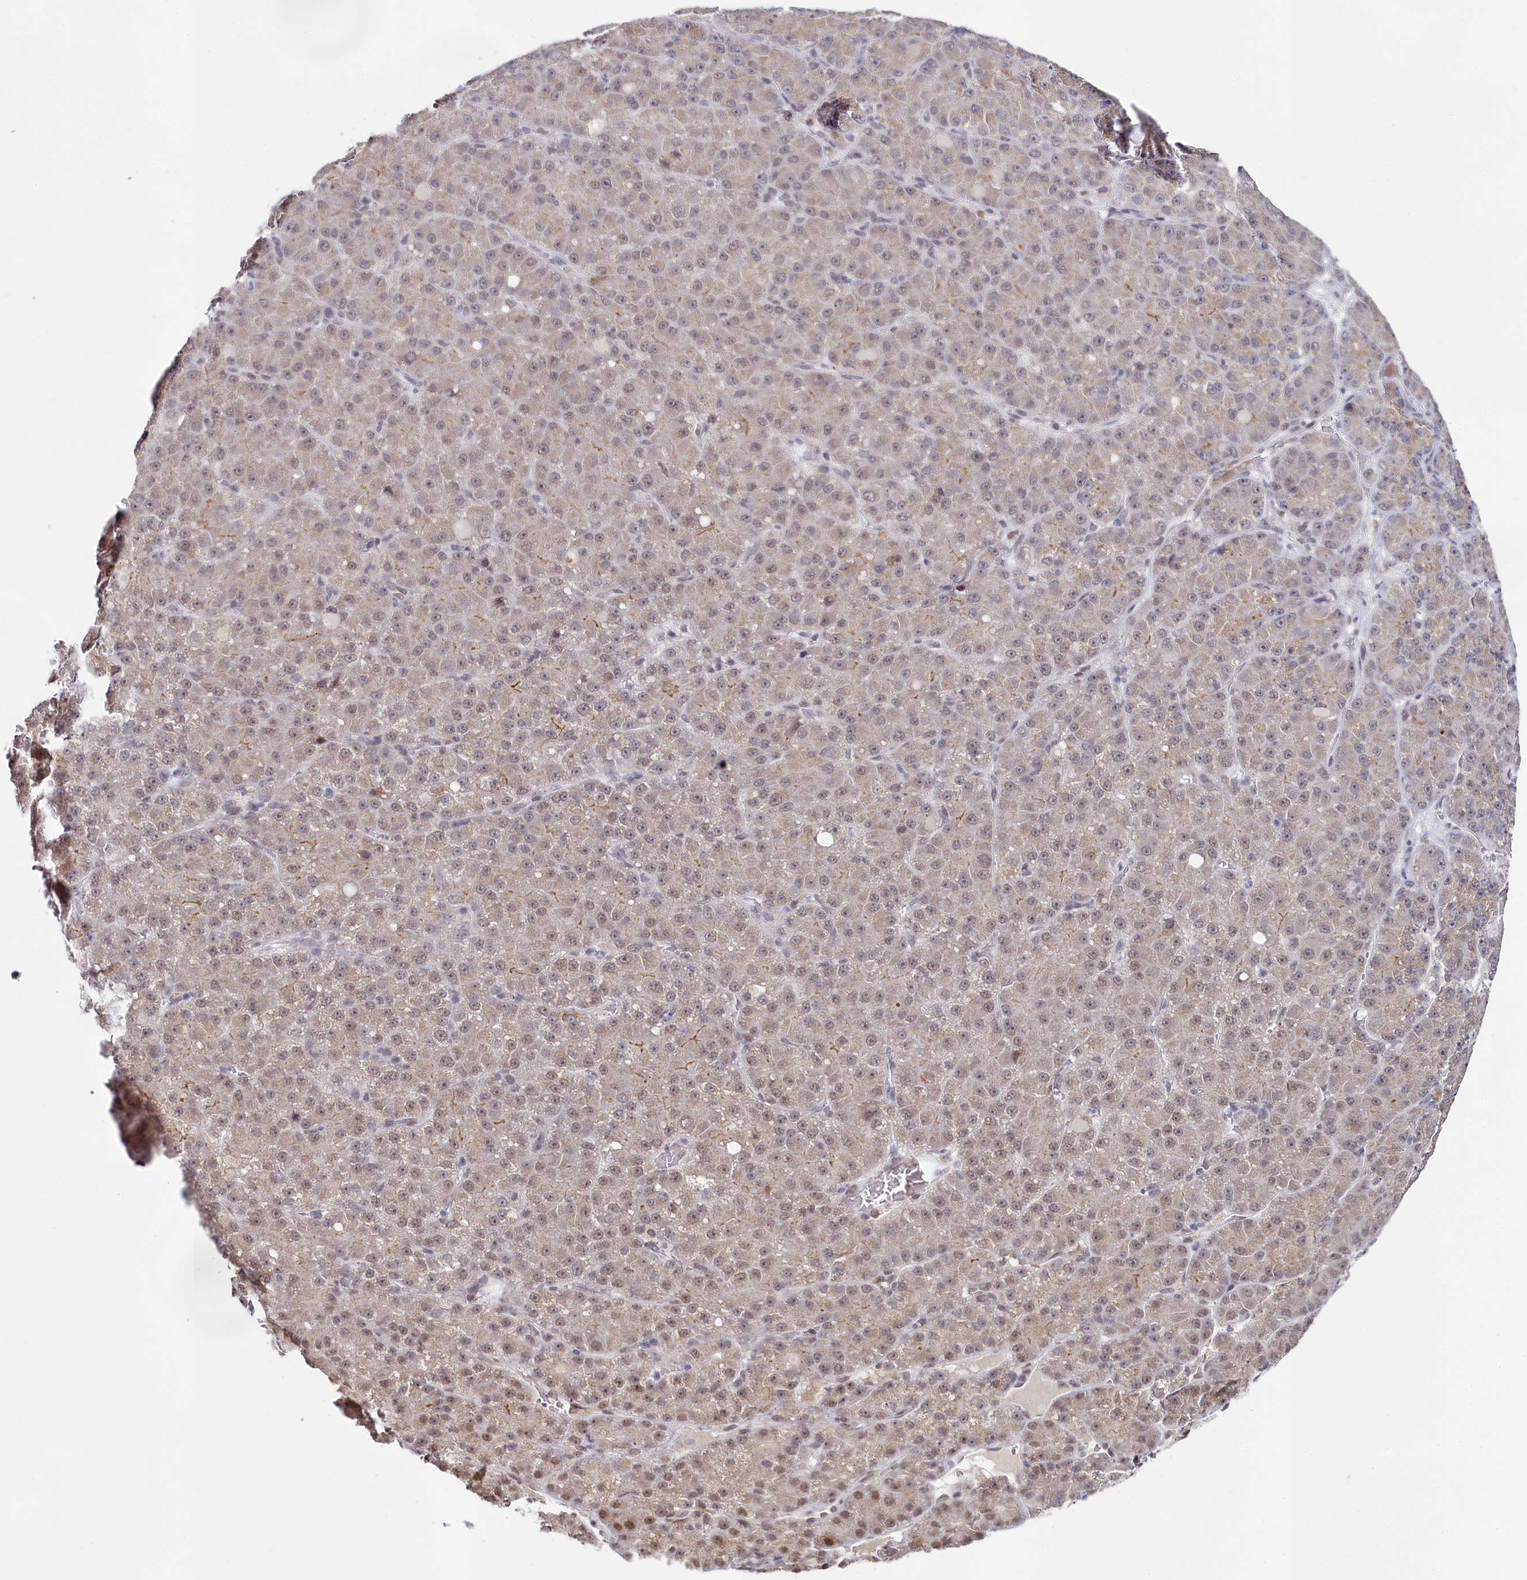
{"staining": {"intensity": "weak", "quantity": "25%-75%", "location": "nuclear"}, "tissue": "liver cancer", "cell_type": "Tumor cells", "image_type": "cancer", "snomed": [{"axis": "morphology", "description": "Carcinoma, Hepatocellular, NOS"}, {"axis": "topography", "description": "Liver"}], "caption": "High-power microscopy captured an IHC photomicrograph of liver cancer (hepatocellular carcinoma), revealing weak nuclear staining in approximately 25%-75% of tumor cells.", "gene": "PPHLN1", "patient": {"sex": "male", "age": 67}}